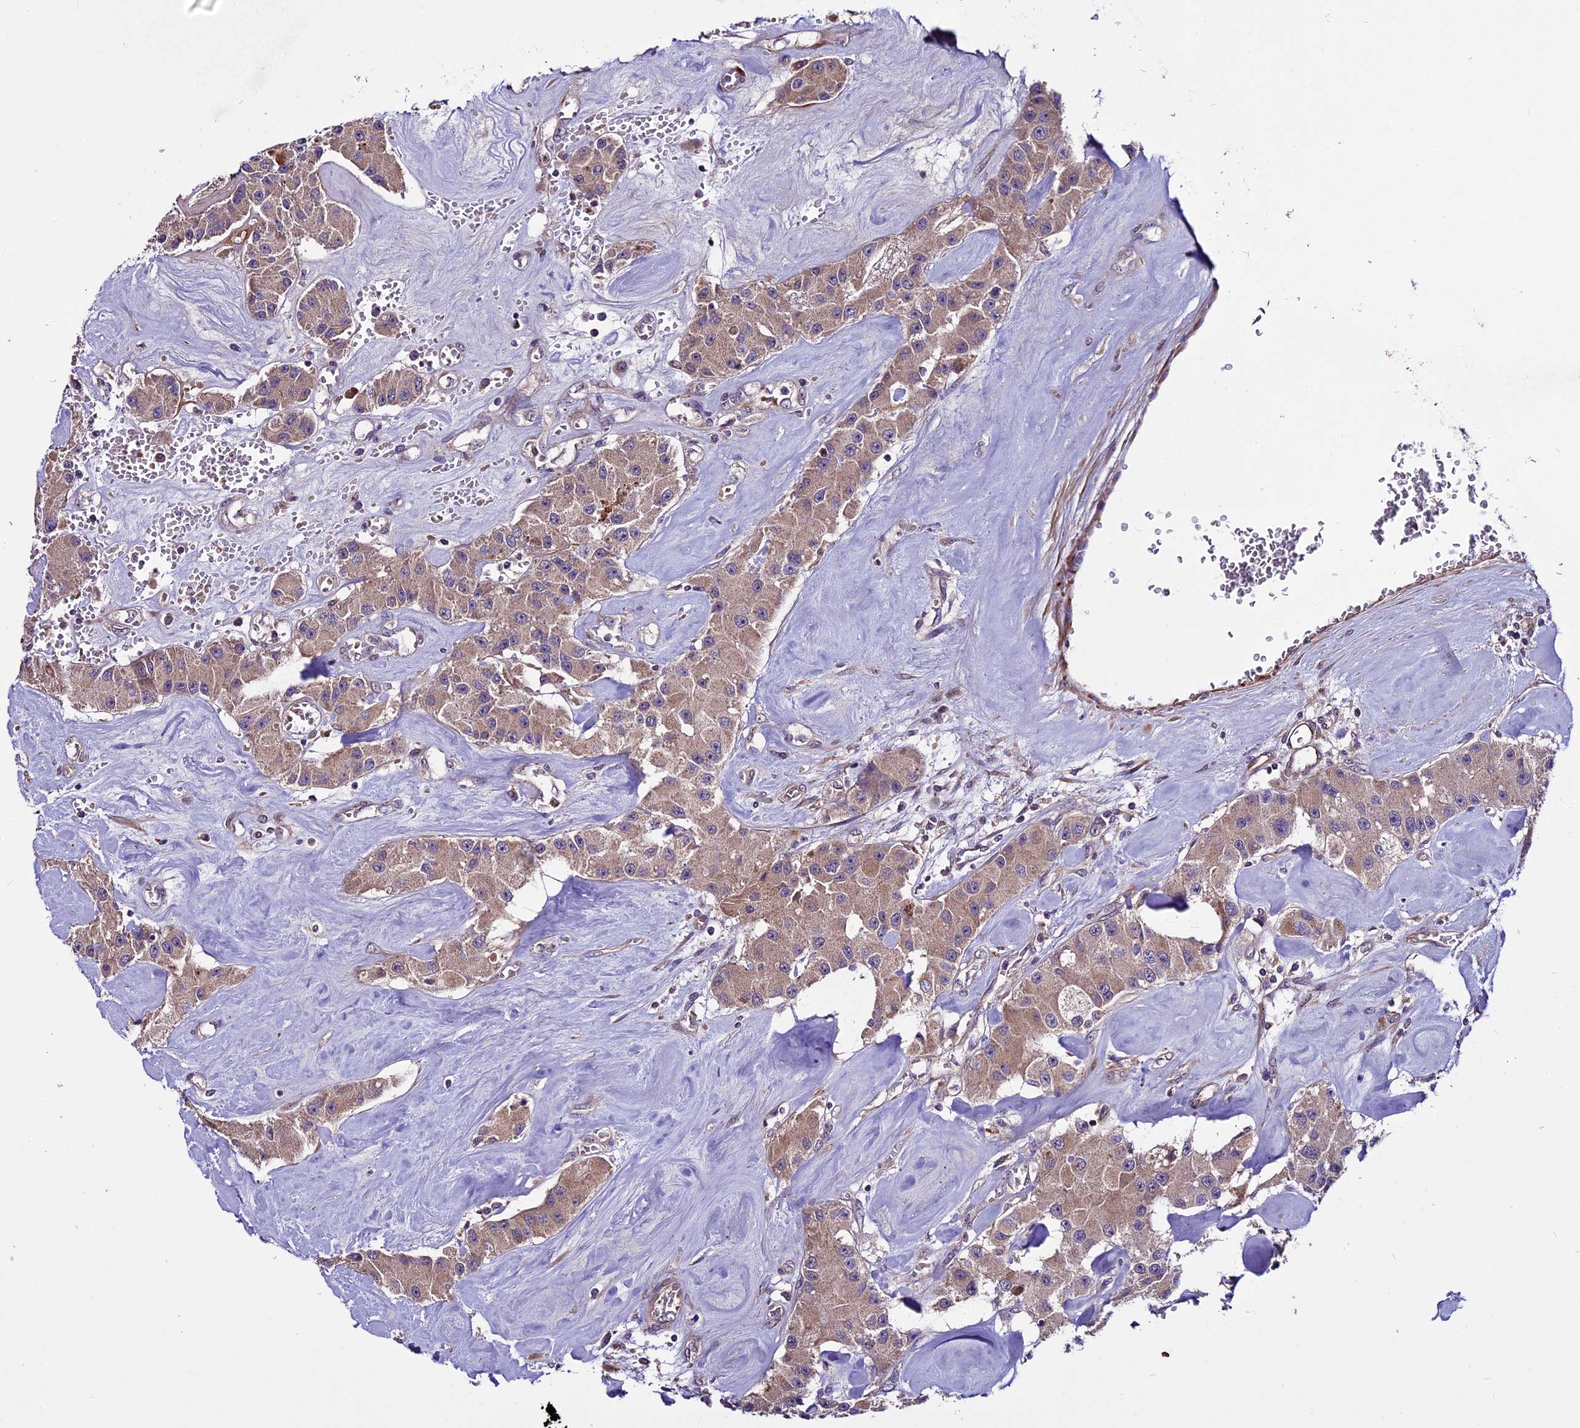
{"staining": {"intensity": "moderate", "quantity": ">75%", "location": "cytoplasmic/membranous"}, "tissue": "carcinoid", "cell_type": "Tumor cells", "image_type": "cancer", "snomed": [{"axis": "morphology", "description": "Carcinoid, malignant, NOS"}, {"axis": "topography", "description": "Pancreas"}], "caption": "The immunohistochemical stain labels moderate cytoplasmic/membranous positivity in tumor cells of carcinoid (malignant) tissue.", "gene": "RINL", "patient": {"sex": "male", "age": 41}}